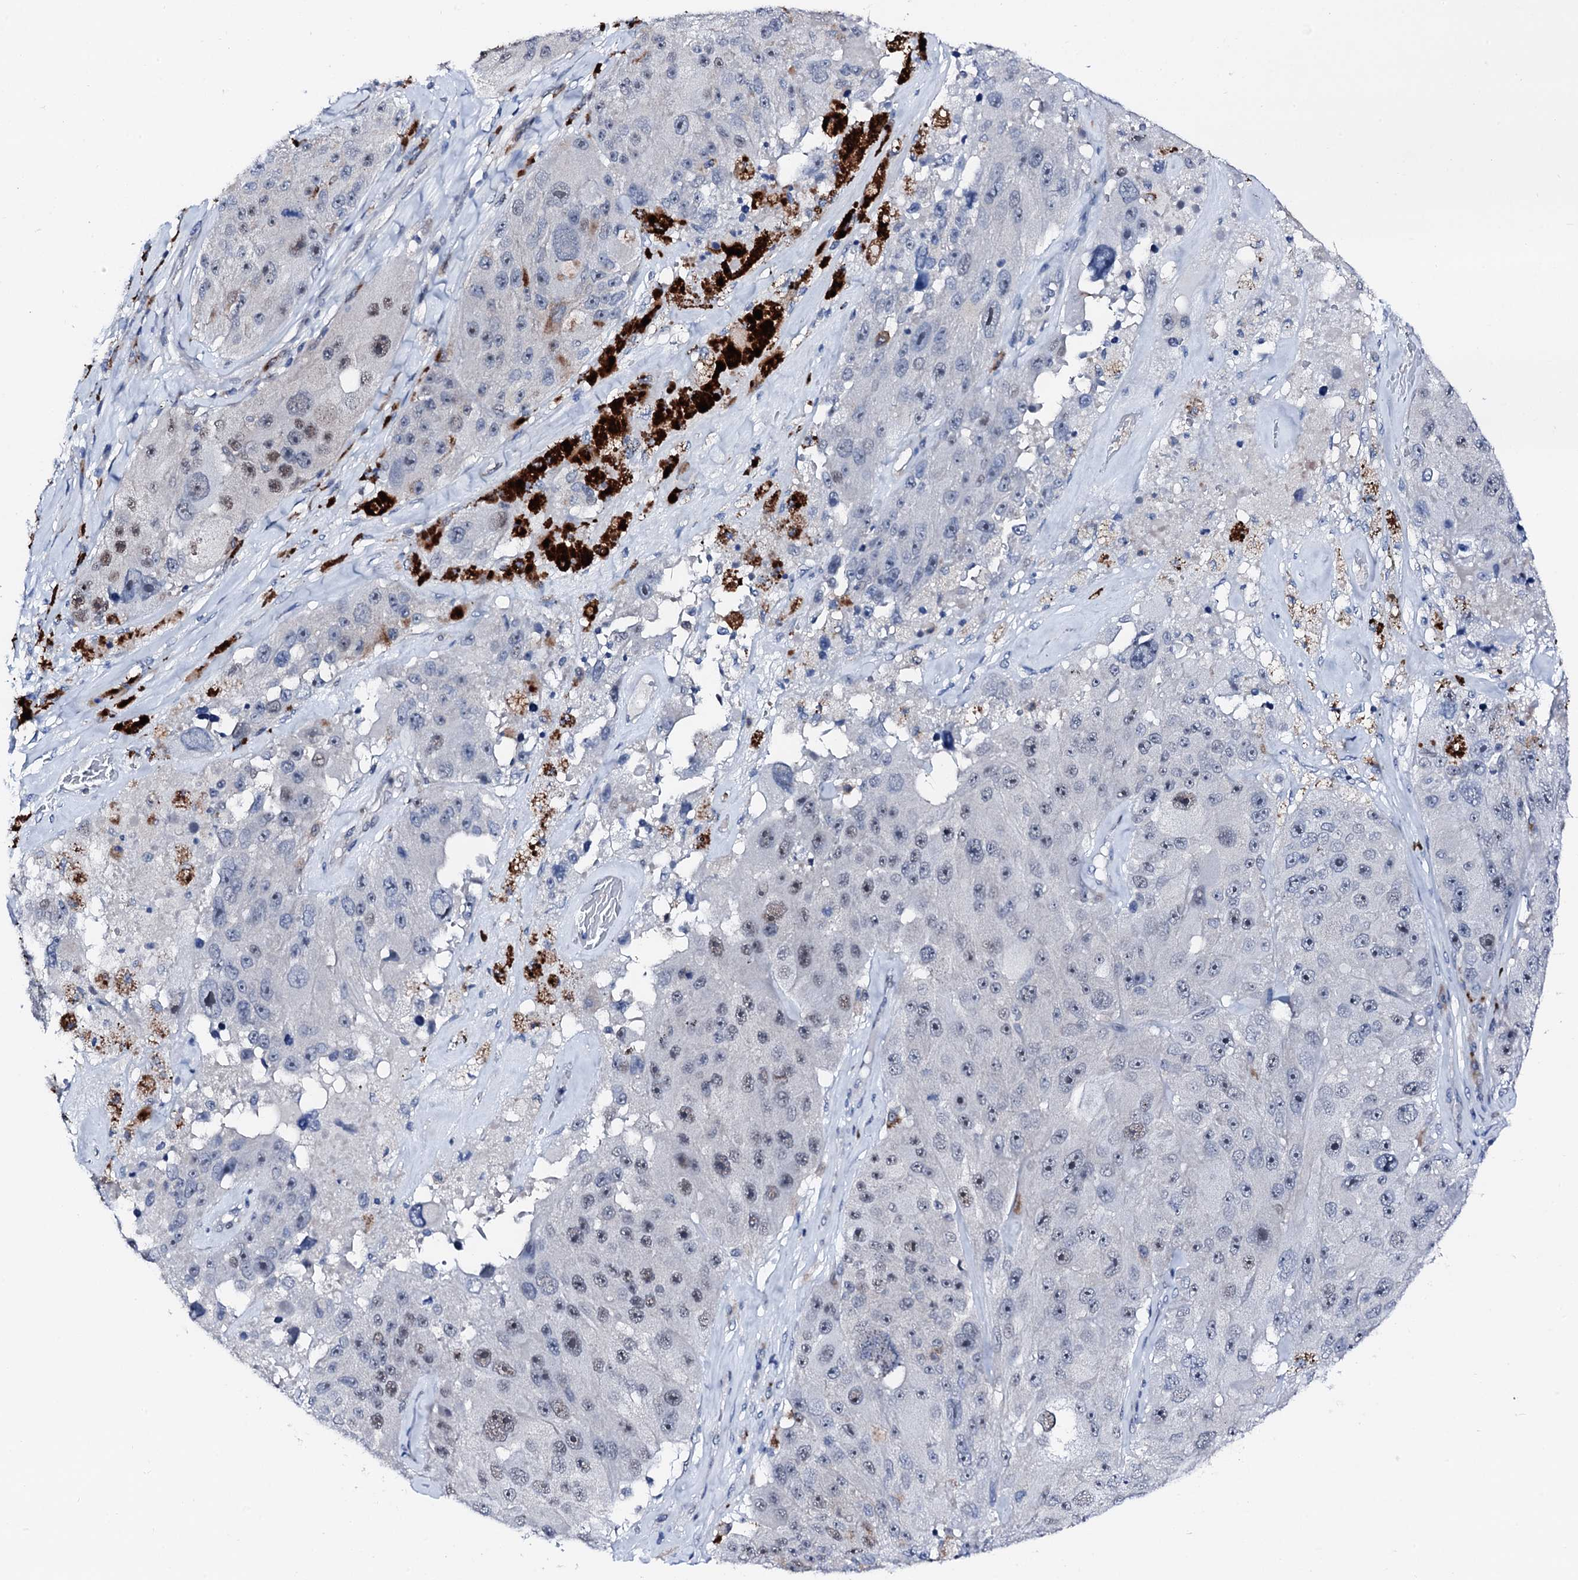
{"staining": {"intensity": "negative", "quantity": "none", "location": "none"}, "tissue": "melanoma", "cell_type": "Tumor cells", "image_type": "cancer", "snomed": [{"axis": "morphology", "description": "Malignant melanoma, Metastatic site"}, {"axis": "topography", "description": "Lymph node"}], "caption": "Photomicrograph shows no protein positivity in tumor cells of malignant melanoma (metastatic site) tissue. The staining was performed using DAB to visualize the protein expression in brown, while the nuclei were stained in blue with hematoxylin (Magnification: 20x).", "gene": "TRAFD1", "patient": {"sex": "male", "age": 62}}